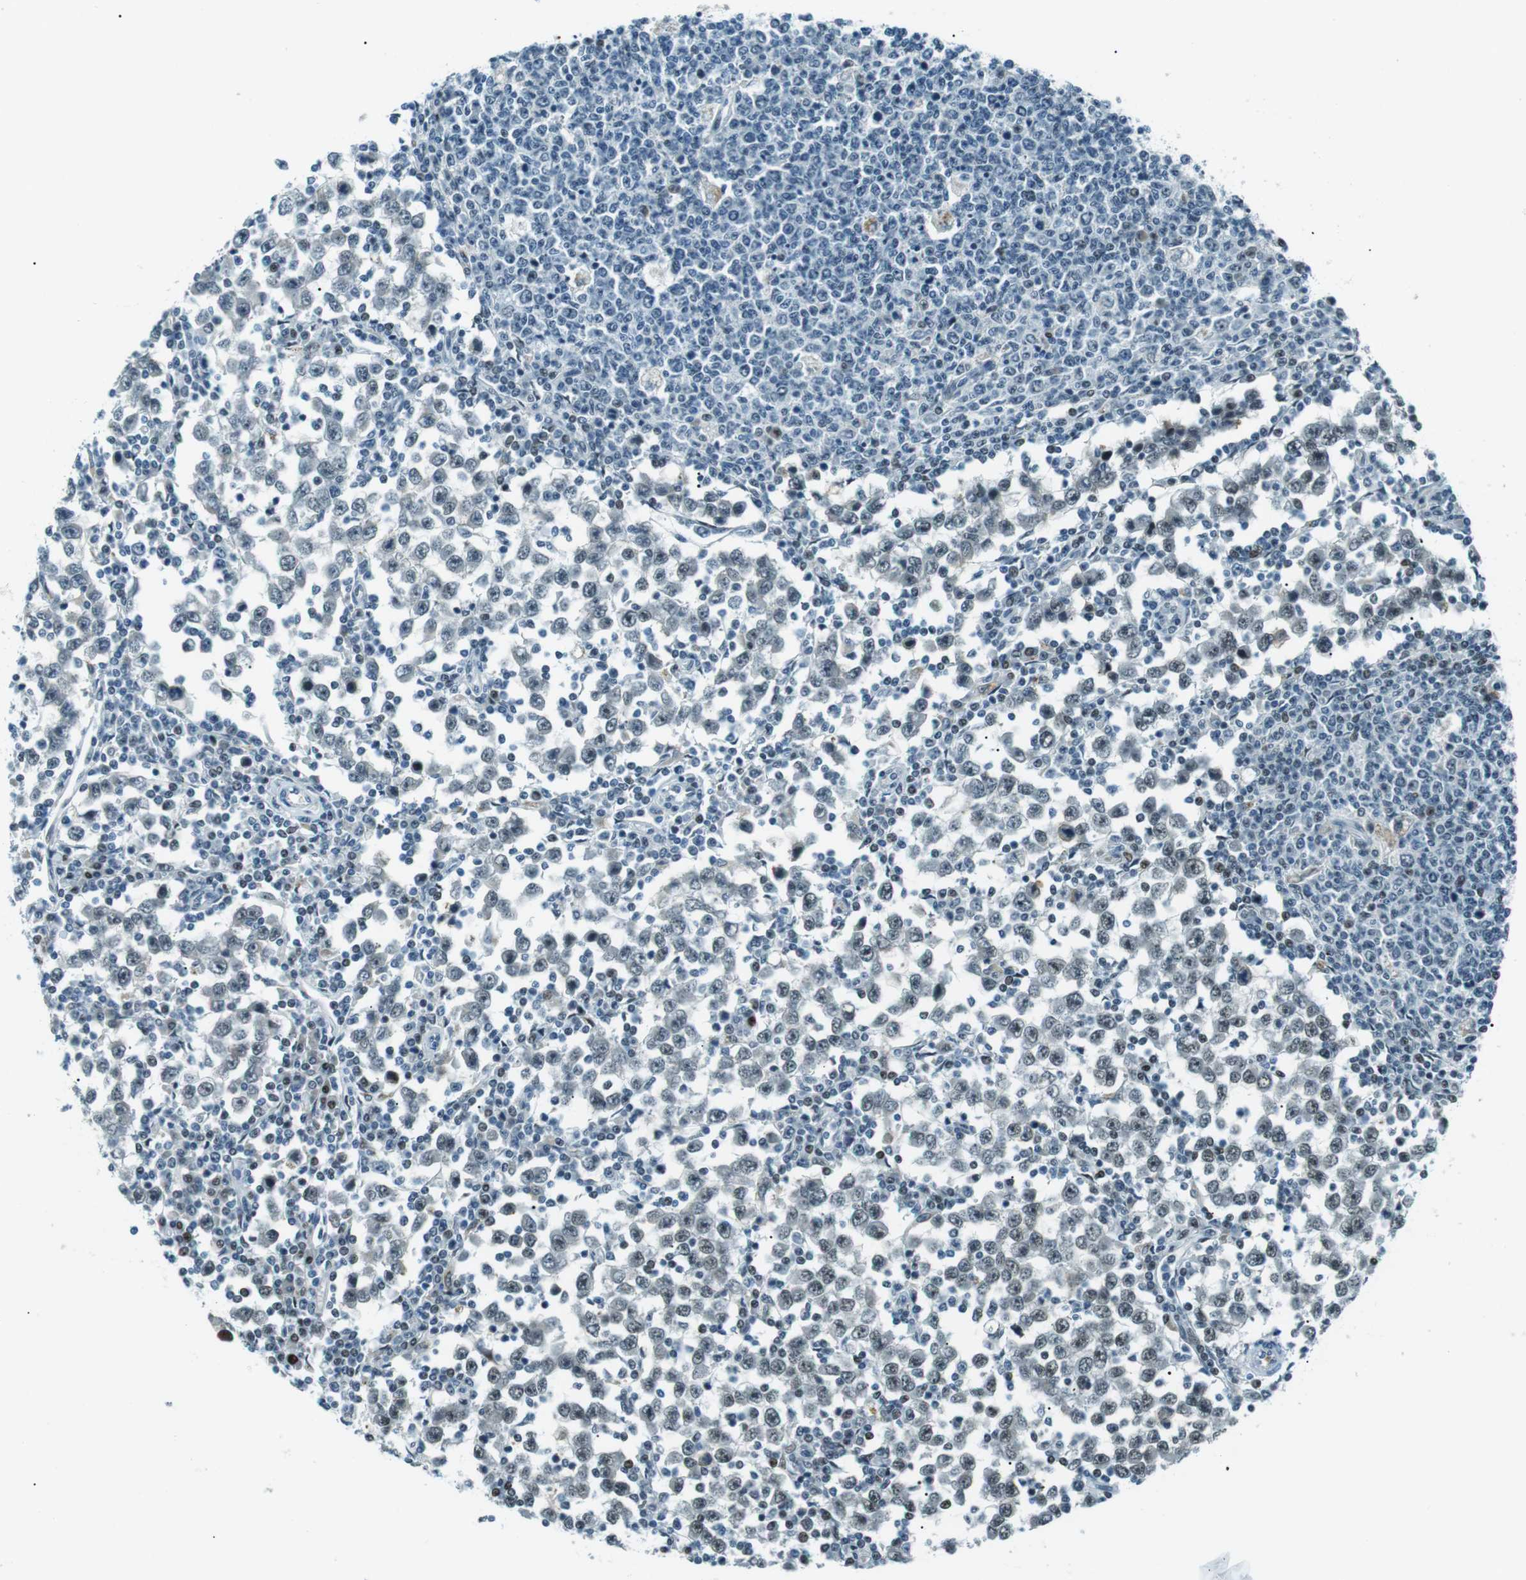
{"staining": {"intensity": "weak", "quantity": "25%-75%", "location": "nuclear"}, "tissue": "testis cancer", "cell_type": "Tumor cells", "image_type": "cancer", "snomed": [{"axis": "morphology", "description": "Seminoma, NOS"}, {"axis": "topography", "description": "Testis"}], "caption": "Human testis seminoma stained with a brown dye displays weak nuclear positive staining in approximately 25%-75% of tumor cells.", "gene": "PJA1", "patient": {"sex": "male", "age": 65}}